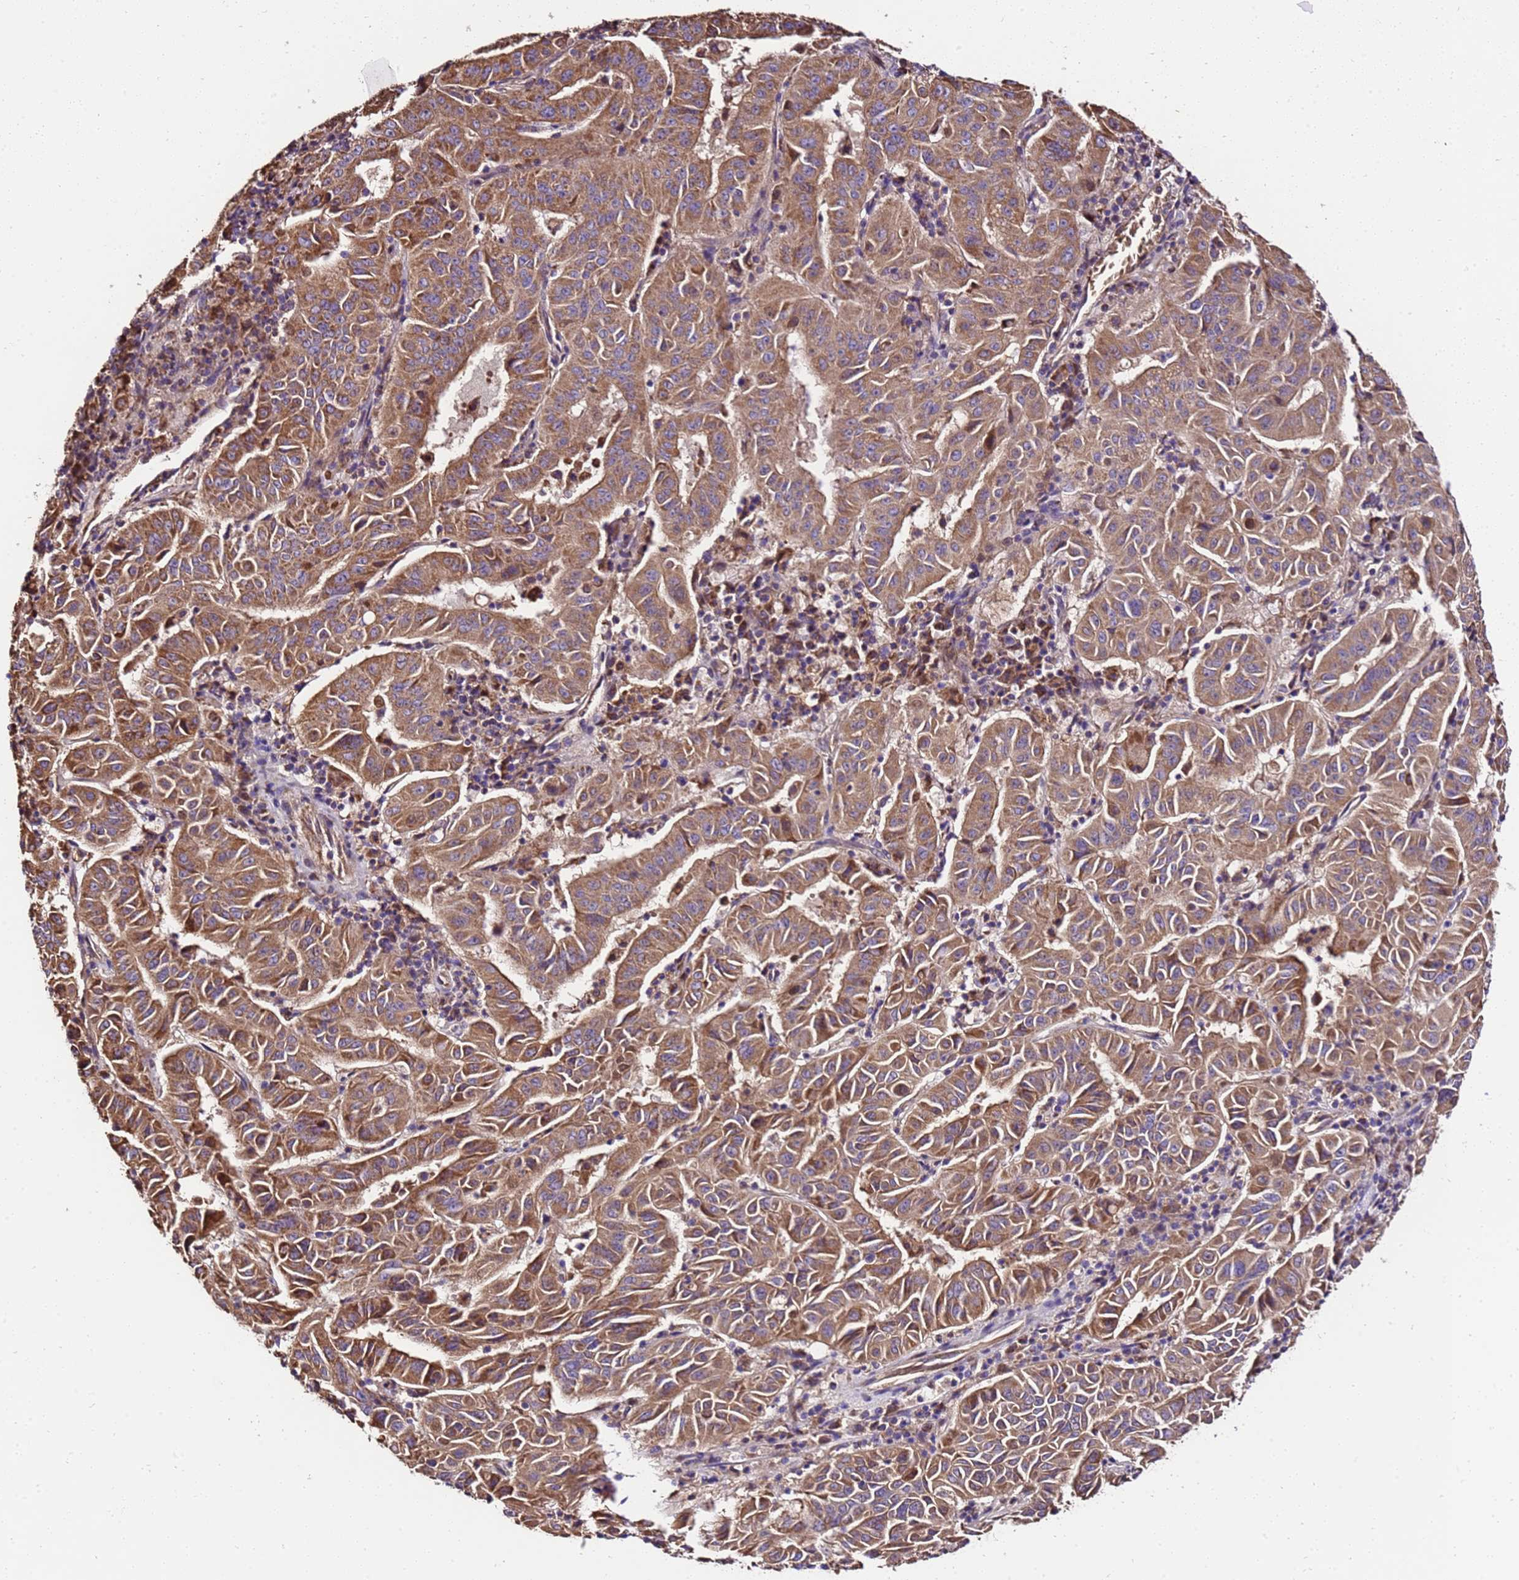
{"staining": {"intensity": "strong", "quantity": ">75%", "location": "cytoplasmic/membranous"}, "tissue": "pancreatic cancer", "cell_type": "Tumor cells", "image_type": "cancer", "snomed": [{"axis": "morphology", "description": "Adenocarcinoma, NOS"}, {"axis": "topography", "description": "Pancreas"}], "caption": "Immunohistochemical staining of human pancreatic adenocarcinoma reveals strong cytoplasmic/membranous protein staining in approximately >75% of tumor cells. Using DAB (3,3'-diaminobenzidine) (brown) and hematoxylin (blue) stains, captured at high magnification using brightfield microscopy.", "gene": "LRRIQ1", "patient": {"sex": "male", "age": 63}}